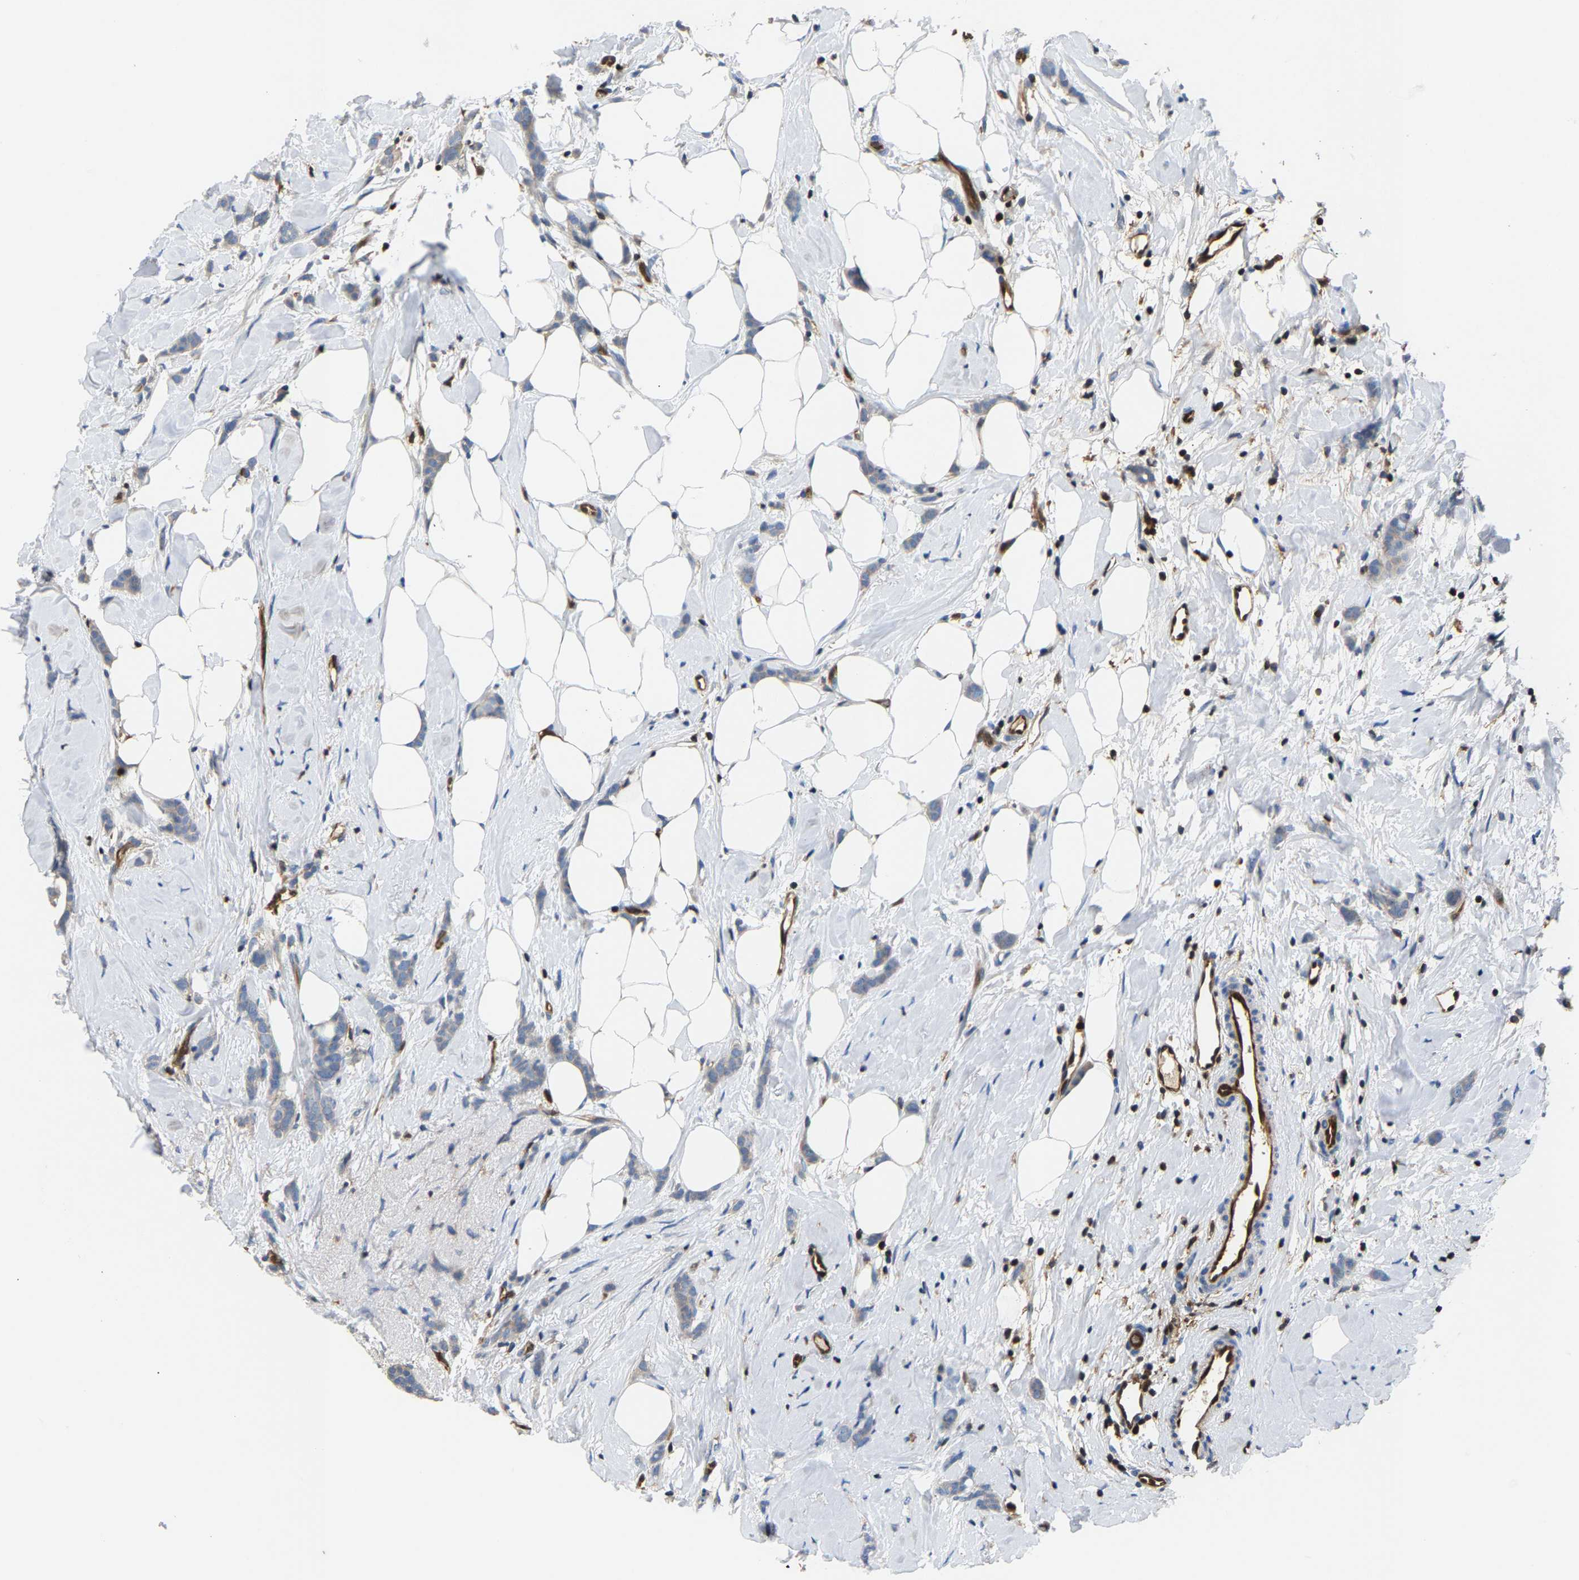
{"staining": {"intensity": "weak", "quantity": "<25%", "location": "cytoplasmic/membranous"}, "tissue": "breast cancer", "cell_type": "Tumor cells", "image_type": "cancer", "snomed": [{"axis": "morphology", "description": "Lobular carcinoma, in situ"}, {"axis": "morphology", "description": "Lobular carcinoma"}, {"axis": "topography", "description": "Breast"}], "caption": "Image shows no significant protein staining in tumor cells of breast cancer.", "gene": "GIMAP7", "patient": {"sex": "female", "age": 41}}